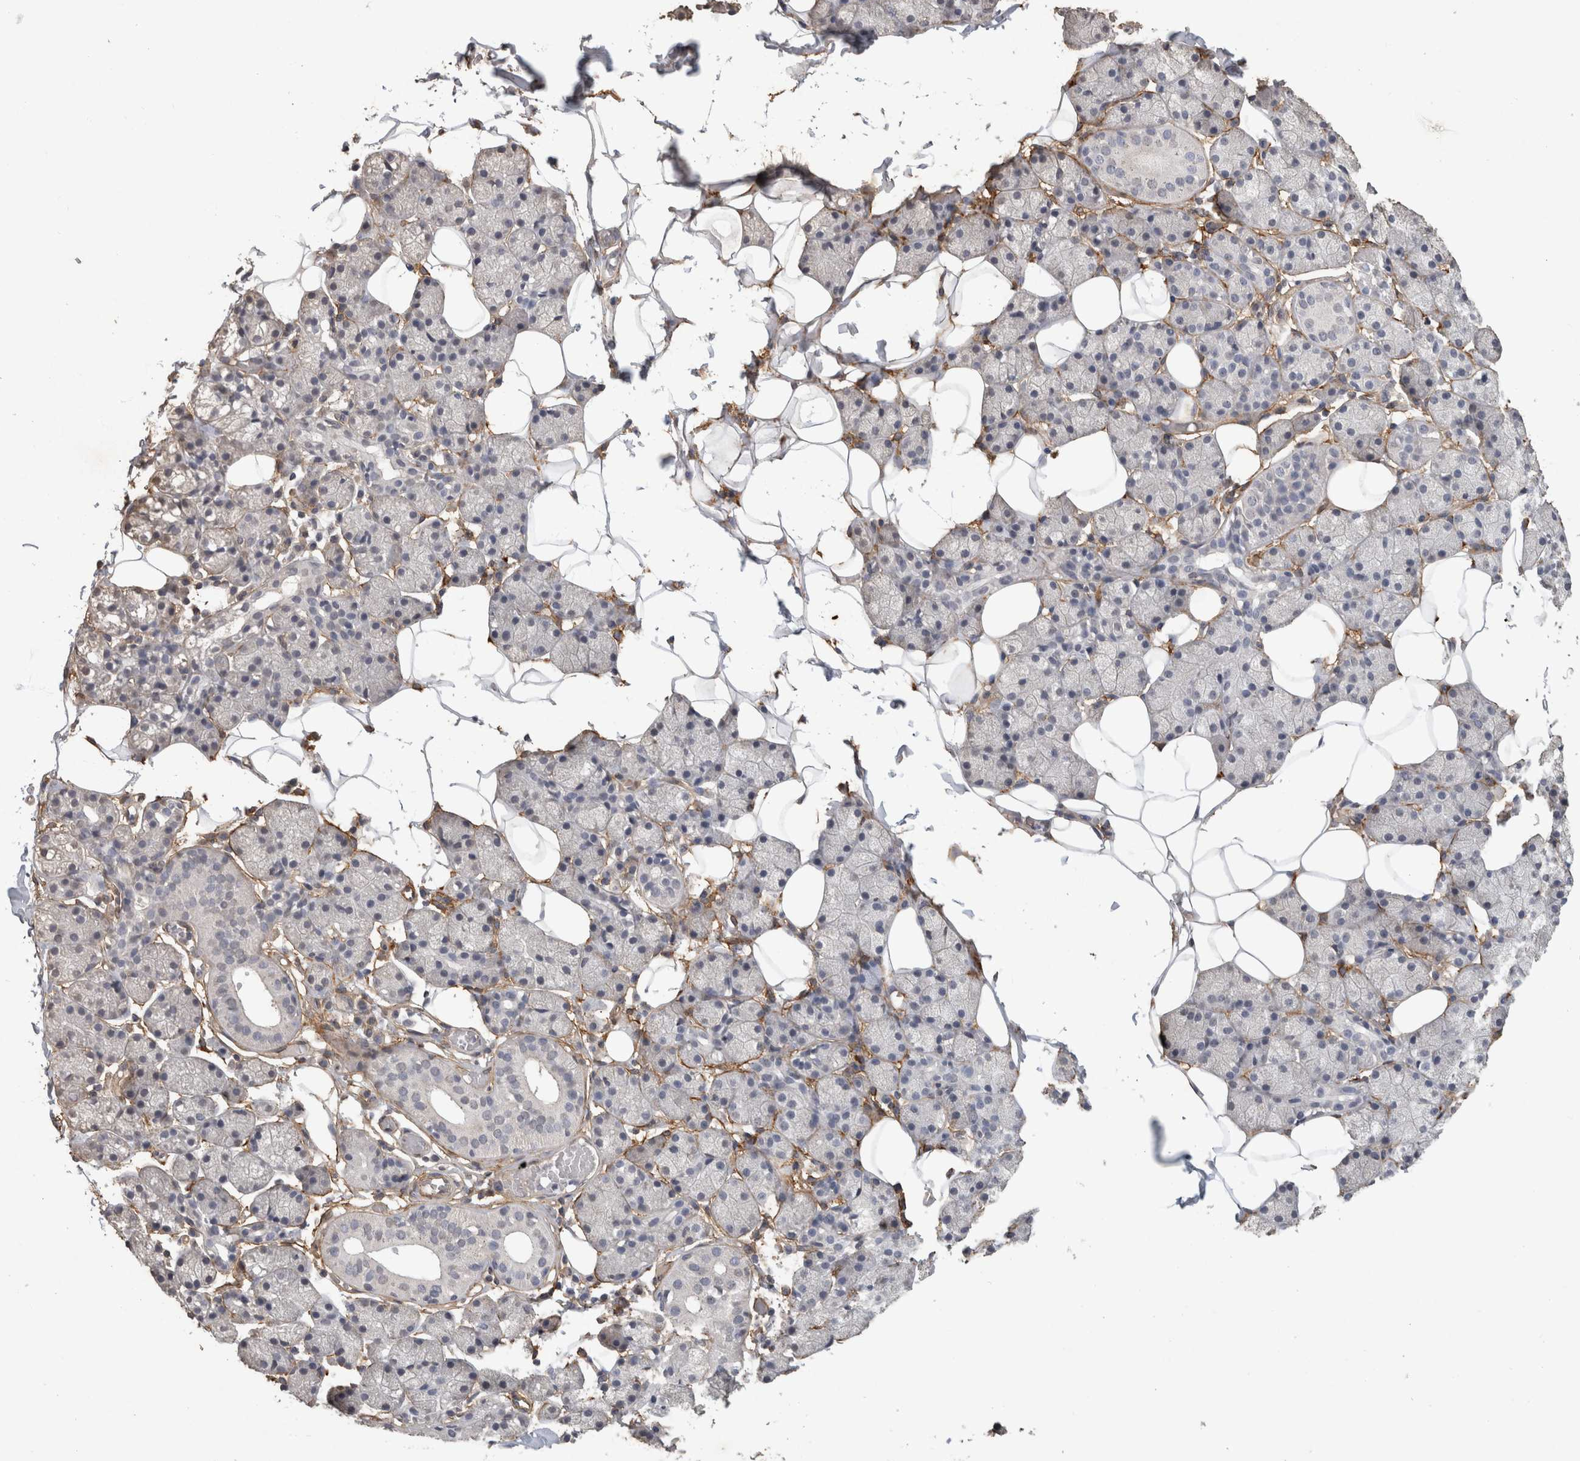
{"staining": {"intensity": "negative", "quantity": "none", "location": "none"}, "tissue": "salivary gland", "cell_type": "Glandular cells", "image_type": "normal", "snomed": [{"axis": "morphology", "description": "Normal tissue, NOS"}, {"axis": "topography", "description": "Salivary gland"}], "caption": "High power microscopy photomicrograph of an immunohistochemistry (IHC) image of normal salivary gland, revealing no significant staining in glandular cells. (DAB immunohistochemistry (IHC) visualized using brightfield microscopy, high magnification).", "gene": "RECK", "patient": {"sex": "female", "age": 33}}